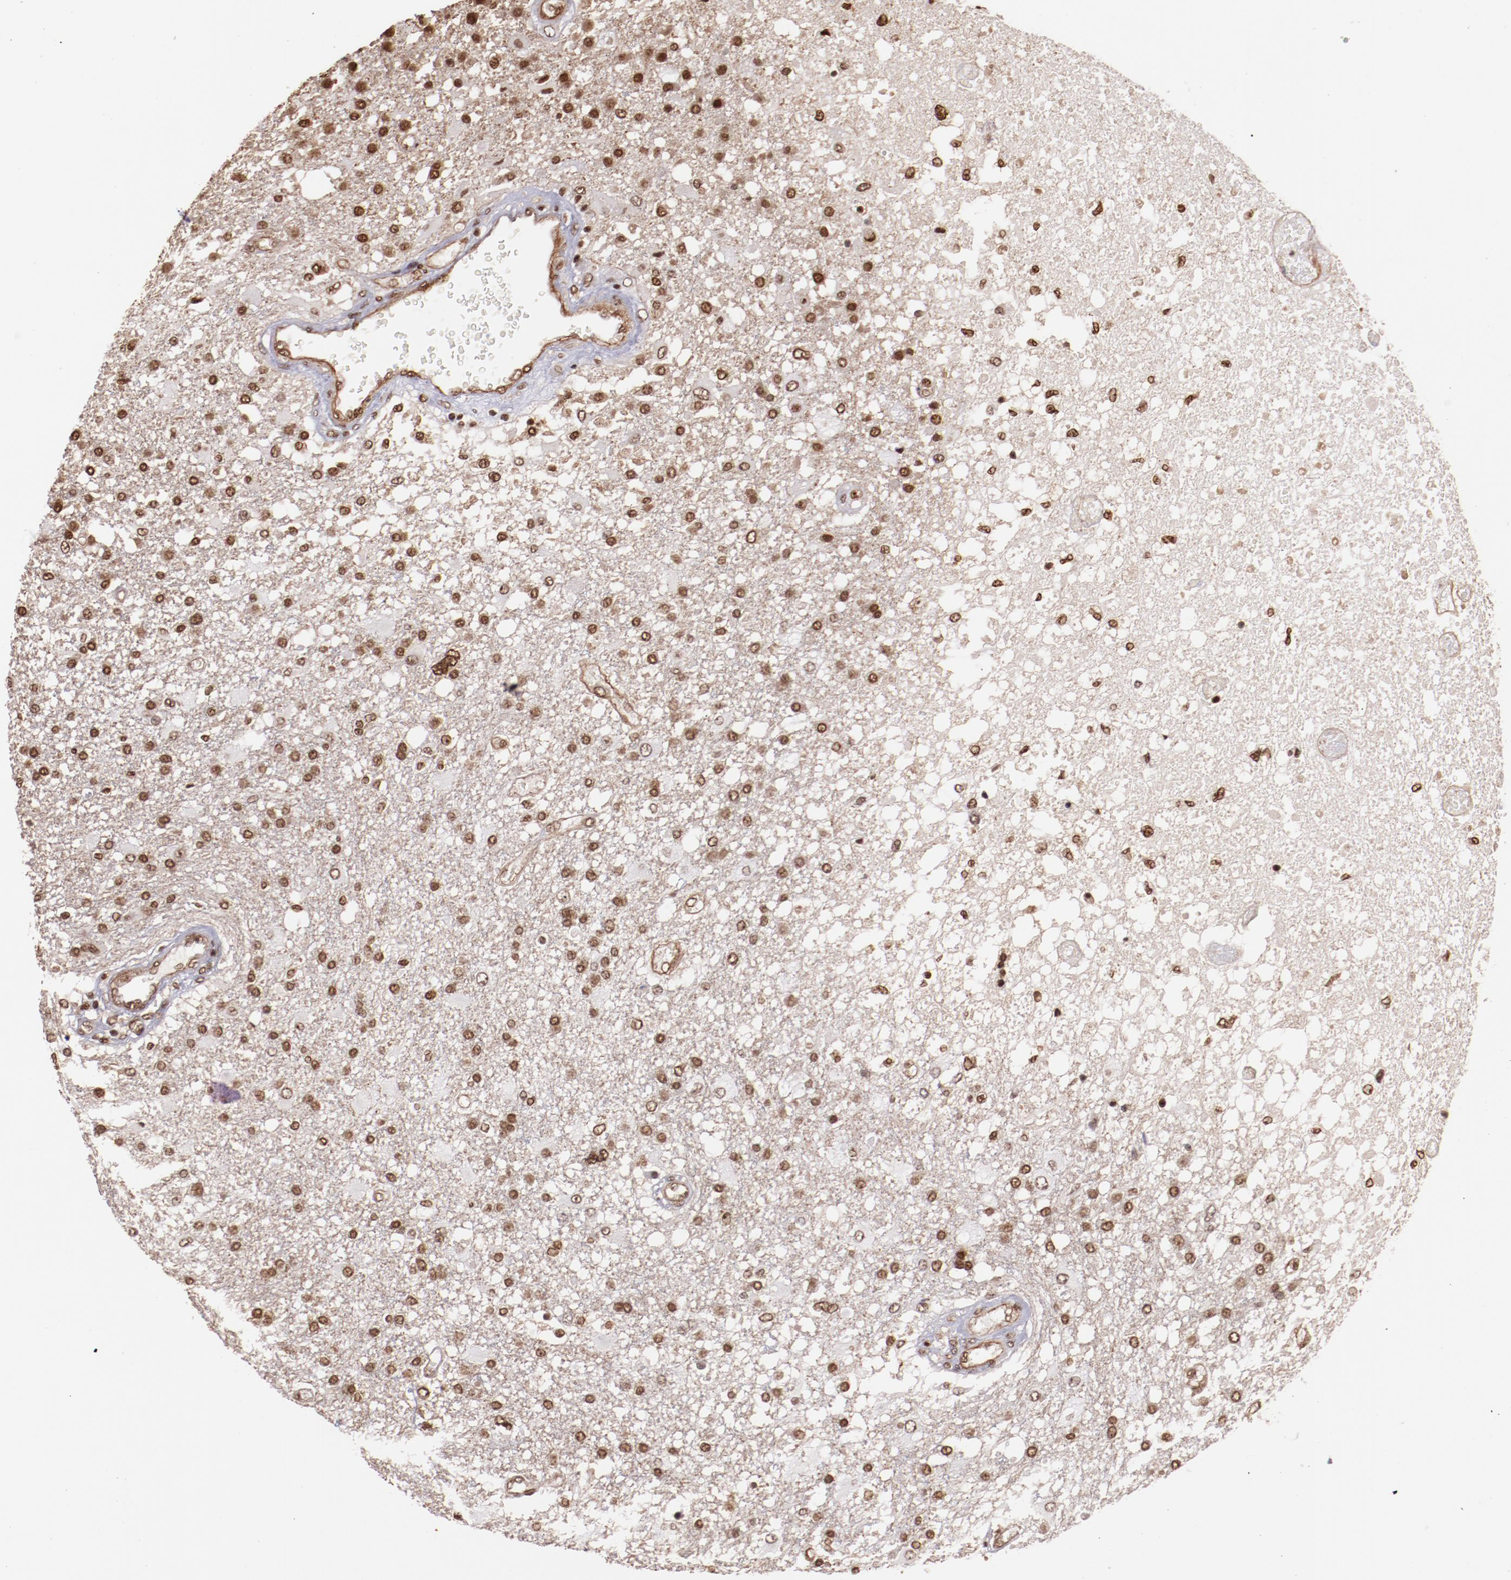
{"staining": {"intensity": "moderate", "quantity": "25%-75%", "location": "nuclear"}, "tissue": "glioma", "cell_type": "Tumor cells", "image_type": "cancer", "snomed": [{"axis": "morphology", "description": "Glioma, malignant, High grade"}, {"axis": "topography", "description": "Cerebral cortex"}], "caption": "A brown stain labels moderate nuclear staining of a protein in human glioma tumor cells.", "gene": "STAG2", "patient": {"sex": "male", "age": 79}}